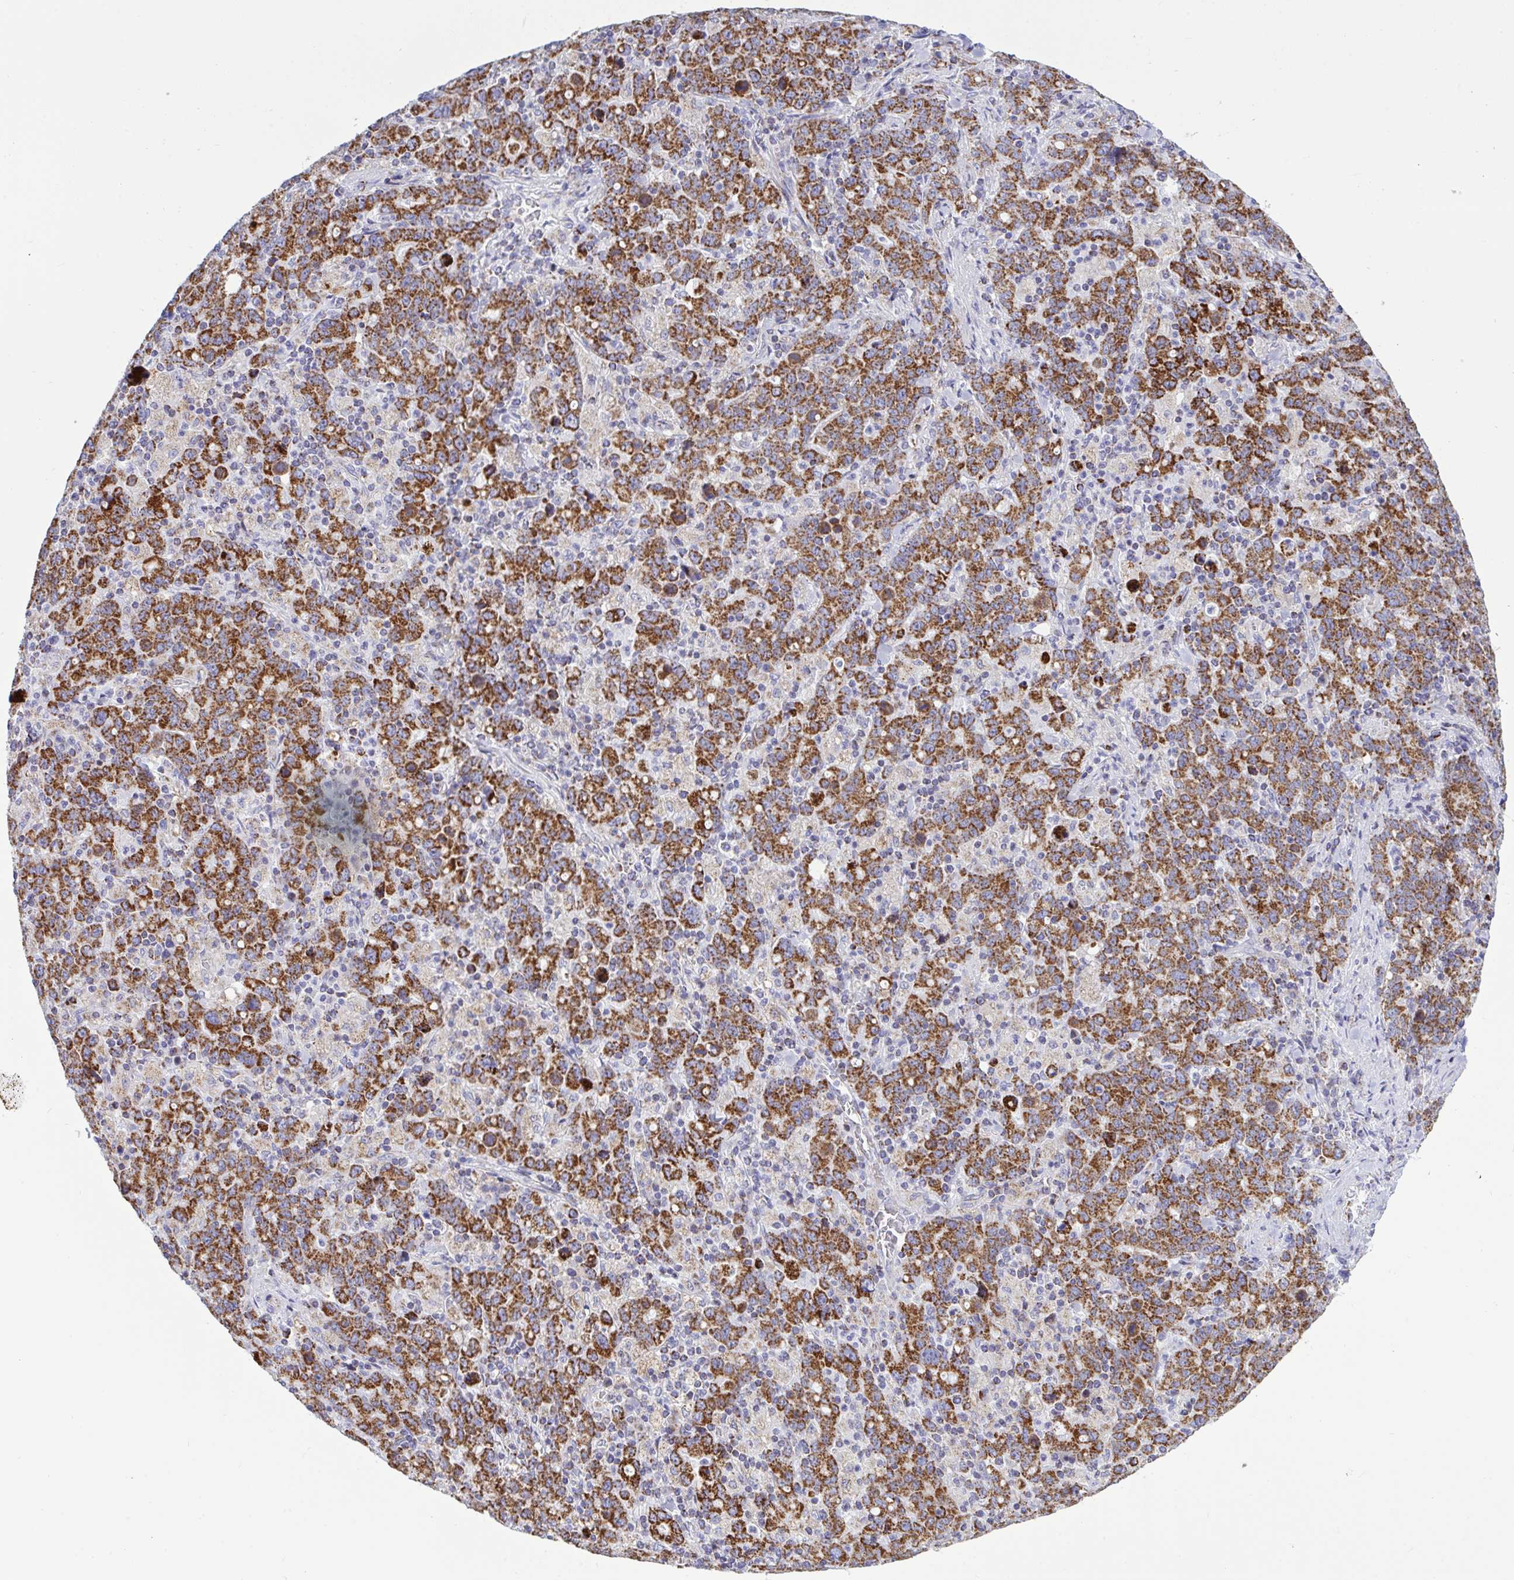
{"staining": {"intensity": "strong", "quantity": ">75%", "location": "cytoplasmic/membranous"}, "tissue": "stomach cancer", "cell_type": "Tumor cells", "image_type": "cancer", "snomed": [{"axis": "morphology", "description": "Adenocarcinoma, NOS"}, {"axis": "topography", "description": "Stomach, upper"}], "caption": "Tumor cells demonstrate high levels of strong cytoplasmic/membranous staining in approximately >75% of cells in stomach cancer. Nuclei are stained in blue.", "gene": "HSPE1", "patient": {"sex": "male", "age": 69}}